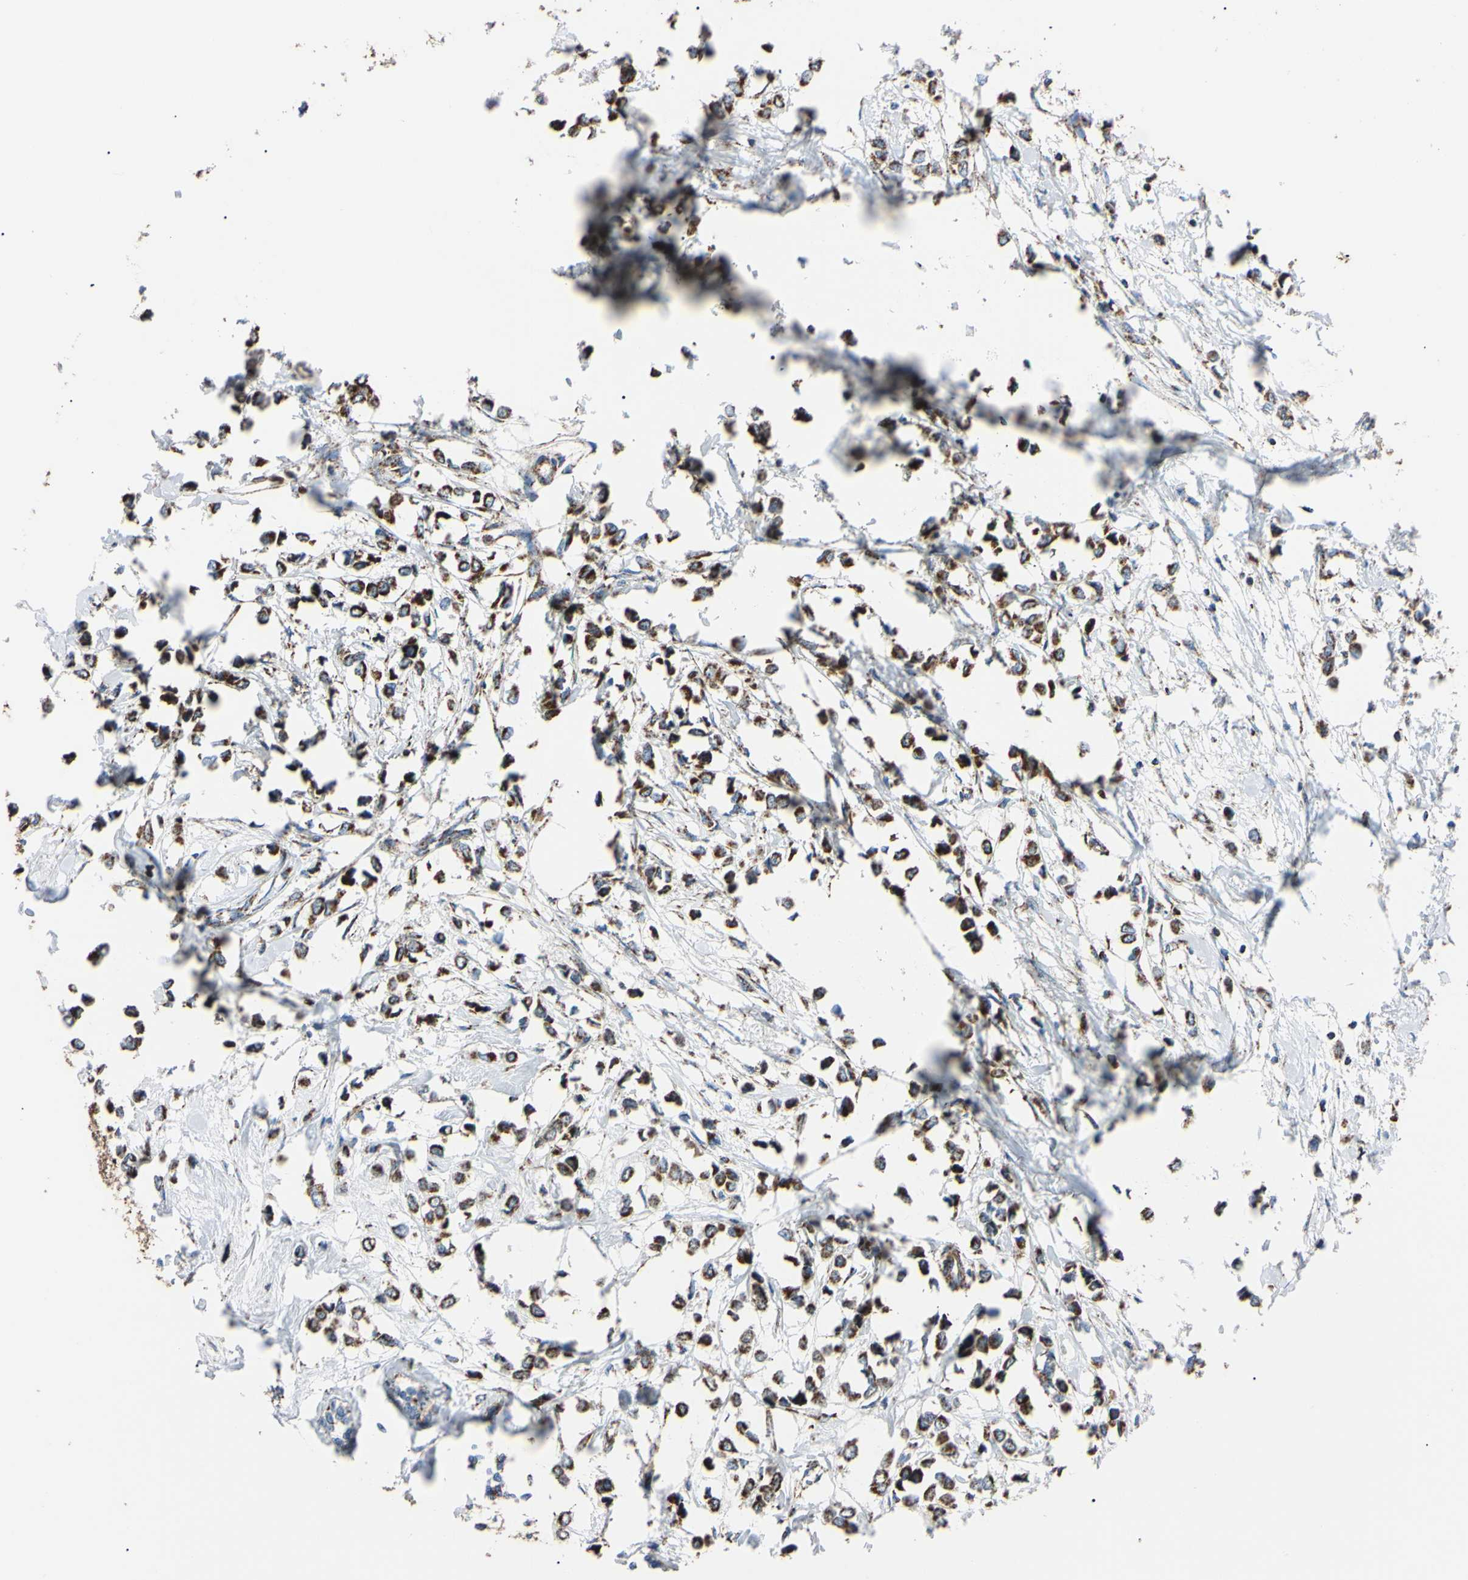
{"staining": {"intensity": "strong", "quantity": ">75%", "location": "cytoplasmic/membranous"}, "tissue": "breast cancer", "cell_type": "Tumor cells", "image_type": "cancer", "snomed": [{"axis": "morphology", "description": "Lobular carcinoma"}, {"axis": "topography", "description": "Breast"}], "caption": "Breast cancer (lobular carcinoma) stained with a brown dye shows strong cytoplasmic/membranous positive expression in about >75% of tumor cells.", "gene": "CLPP", "patient": {"sex": "female", "age": 51}}